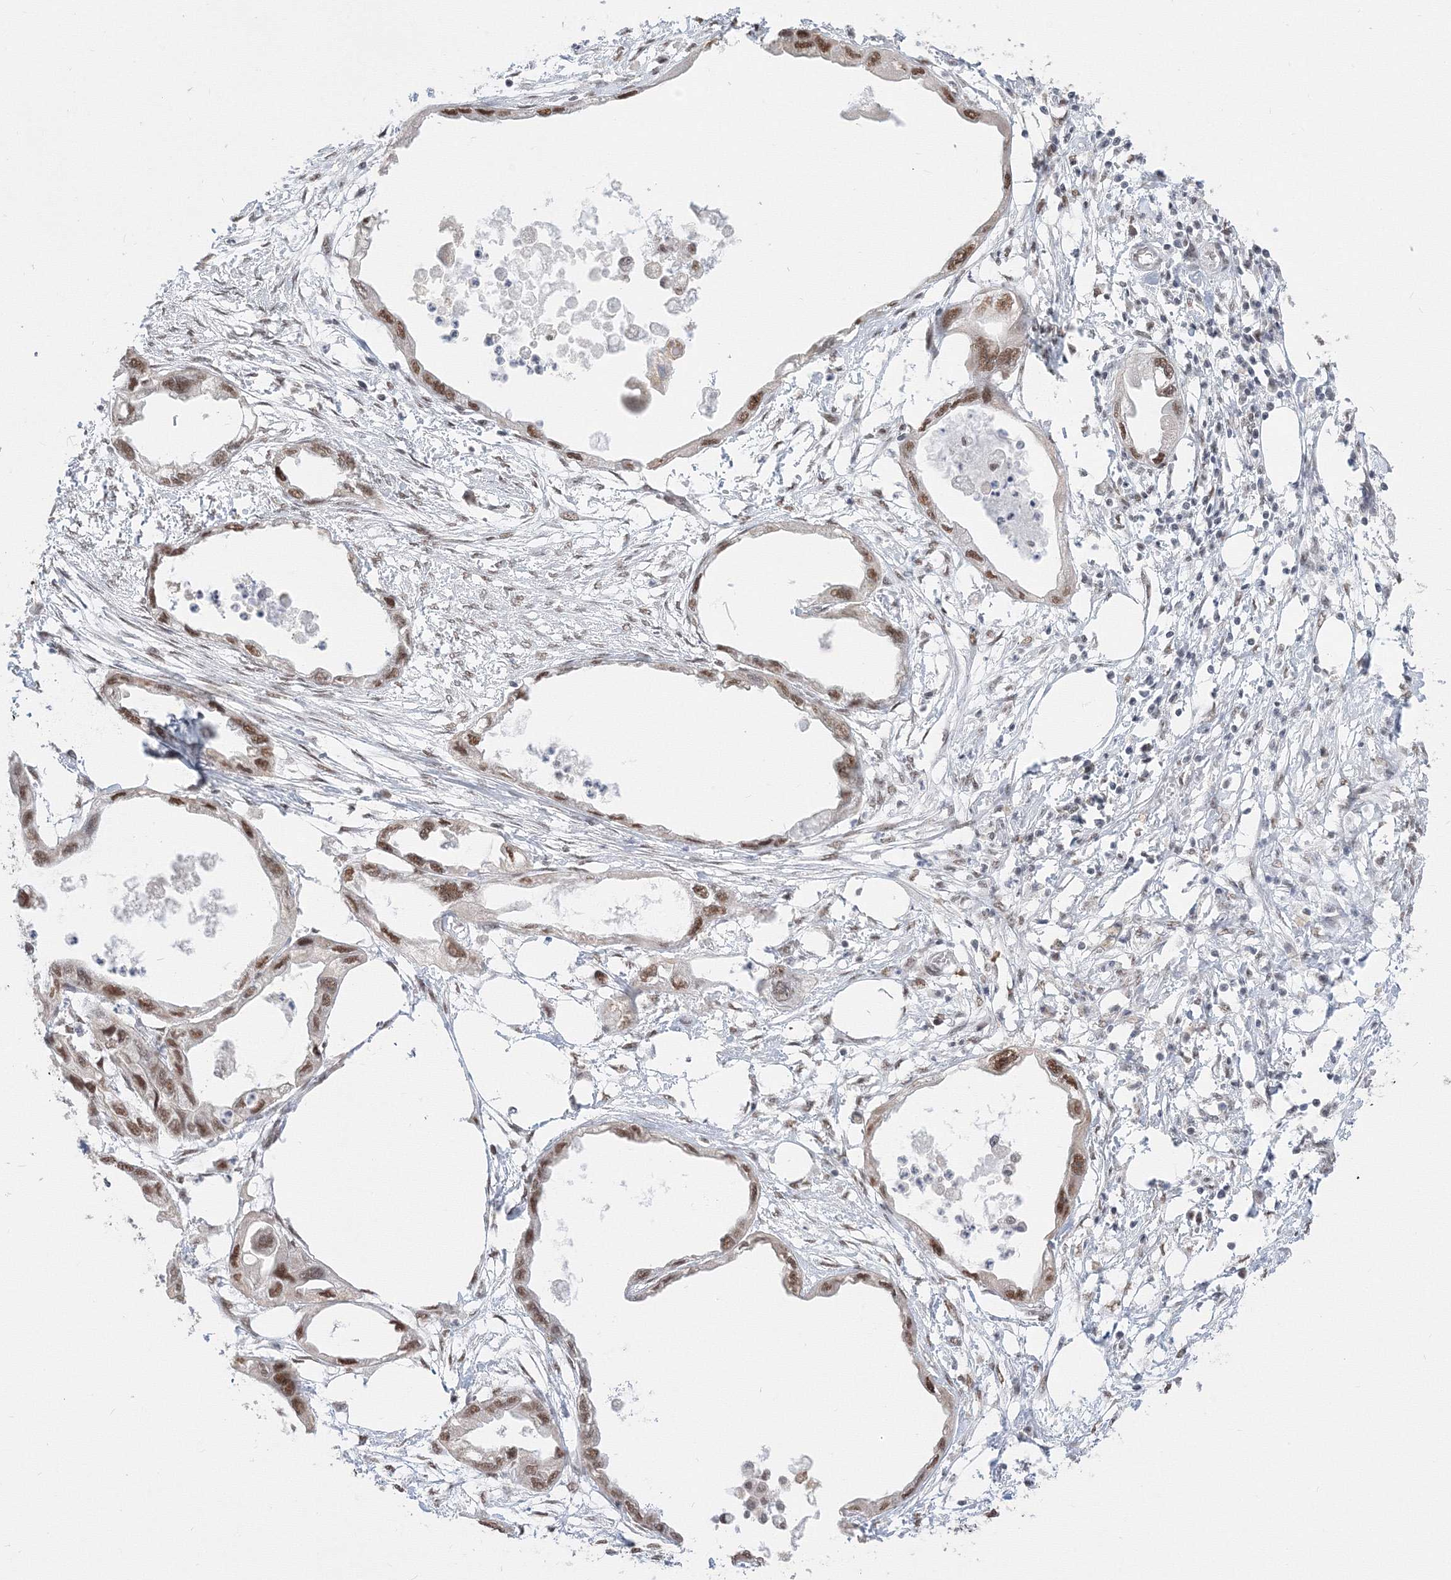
{"staining": {"intensity": "moderate", "quantity": ">75%", "location": "nuclear"}, "tissue": "endometrial cancer", "cell_type": "Tumor cells", "image_type": "cancer", "snomed": [{"axis": "morphology", "description": "Adenocarcinoma, NOS"}, {"axis": "morphology", "description": "Adenocarcinoma, metastatic, NOS"}, {"axis": "topography", "description": "Adipose tissue"}, {"axis": "topography", "description": "Endometrium"}], "caption": "An IHC image of tumor tissue is shown. Protein staining in brown labels moderate nuclear positivity in endometrial adenocarcinoma within tumor cells. The staining is performed using DAB (3,3'-diaminobenzidine) brown chromogen to label protein expression. The nuclei are counter-stained blue using hematoxylin.", "gene": "PPP4R2", "patient": {"sex": "female", "age": 67}}